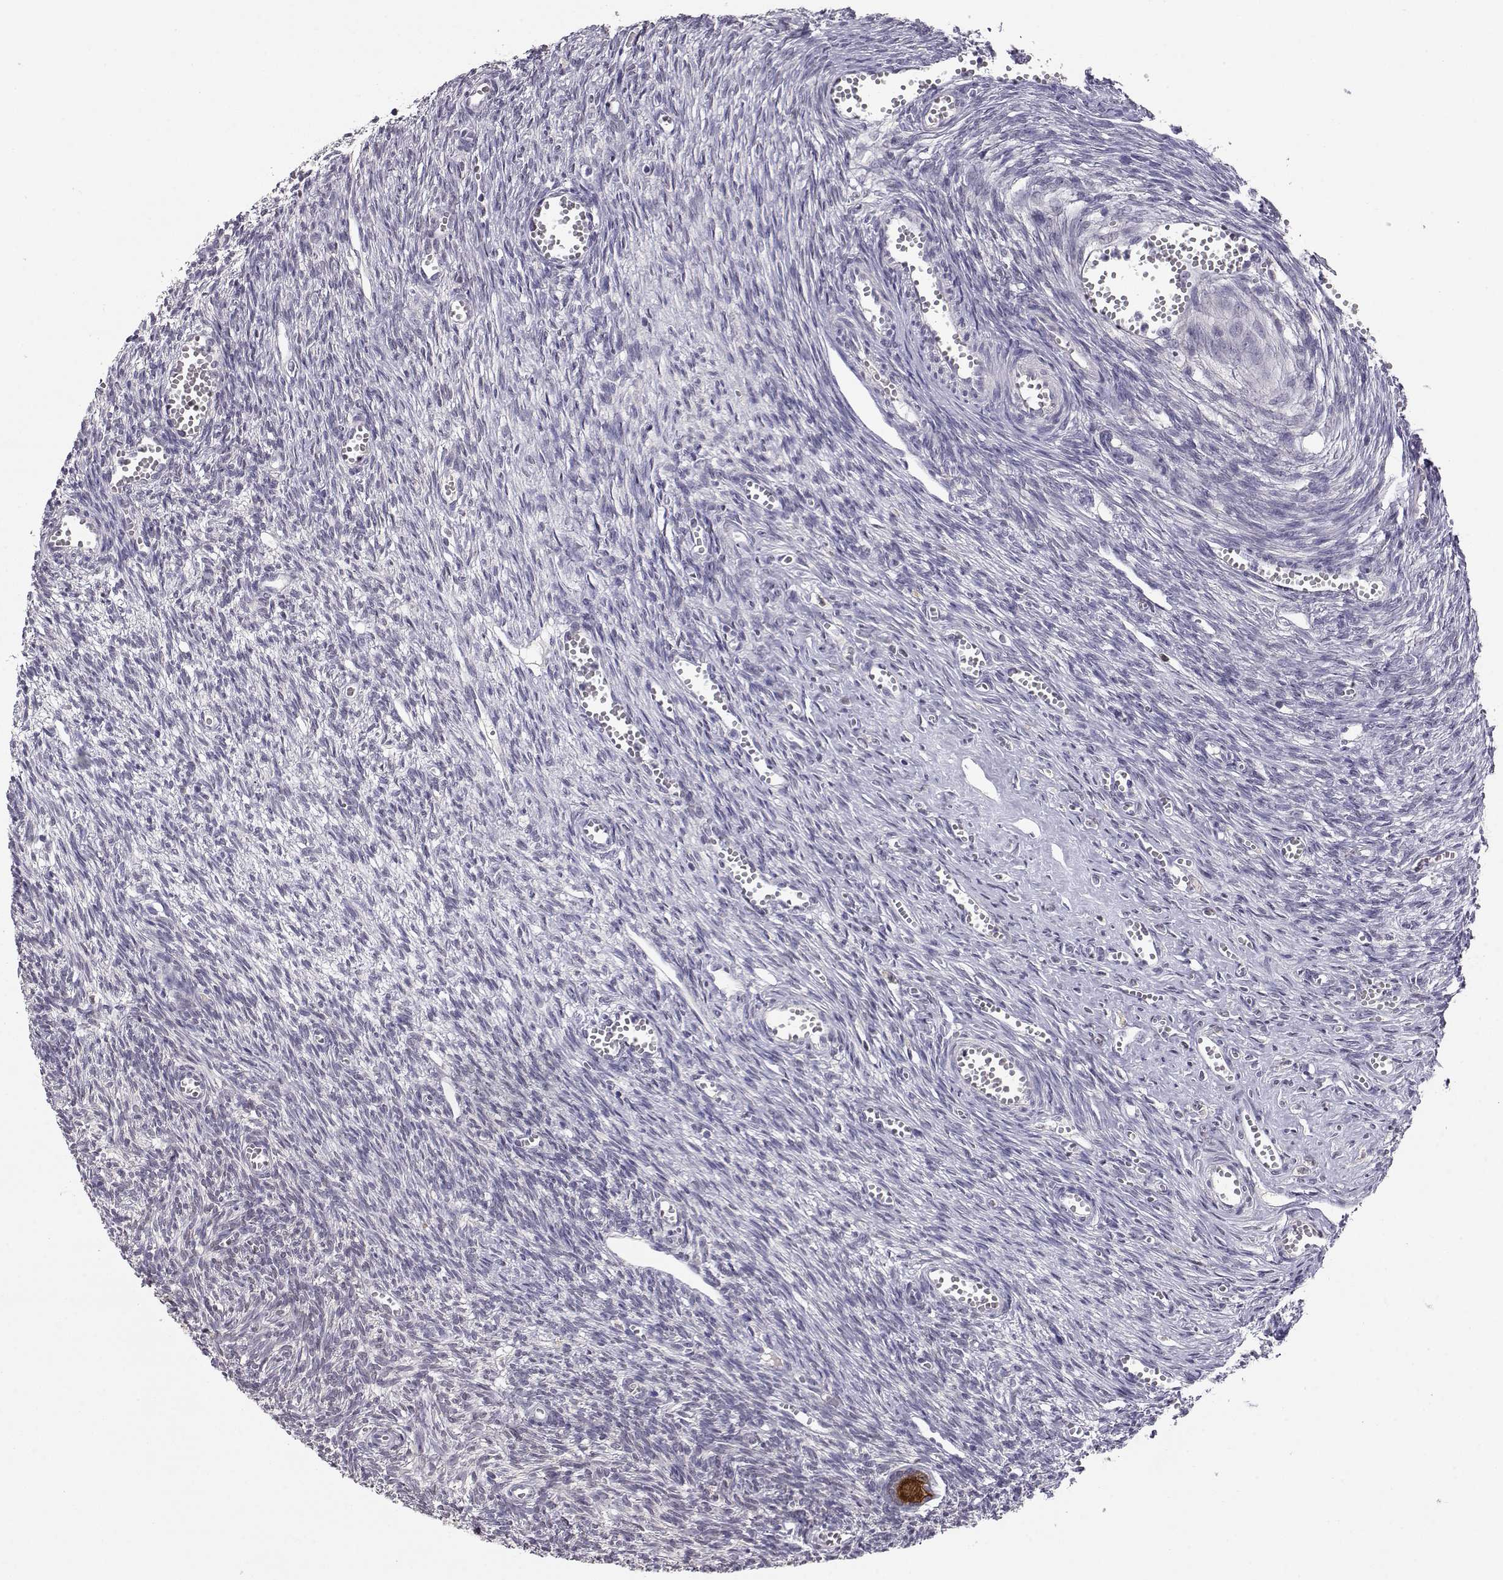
{"staining": {"intensity": "strong", "quantity": "<25%", "location": "cytoplasmic/membranous"}, "tissue": "ovary", "cell_type": "Follicle cells", "image_type": "normal", "snomed": [{"axis": "morphology", "description": "Normal tissue, NOS"}, {"axis": "topography", "description": "Ovary"}], "caption": "This micrograph exhibits immunohistochemistry (IHC) staining of benign human ovary, with medium strong cytoplasmic/membranous expression in approximately <25% of follicle cells.", "gene": "AKR1B1", "patient": {"sex": "female", "age": 43}}